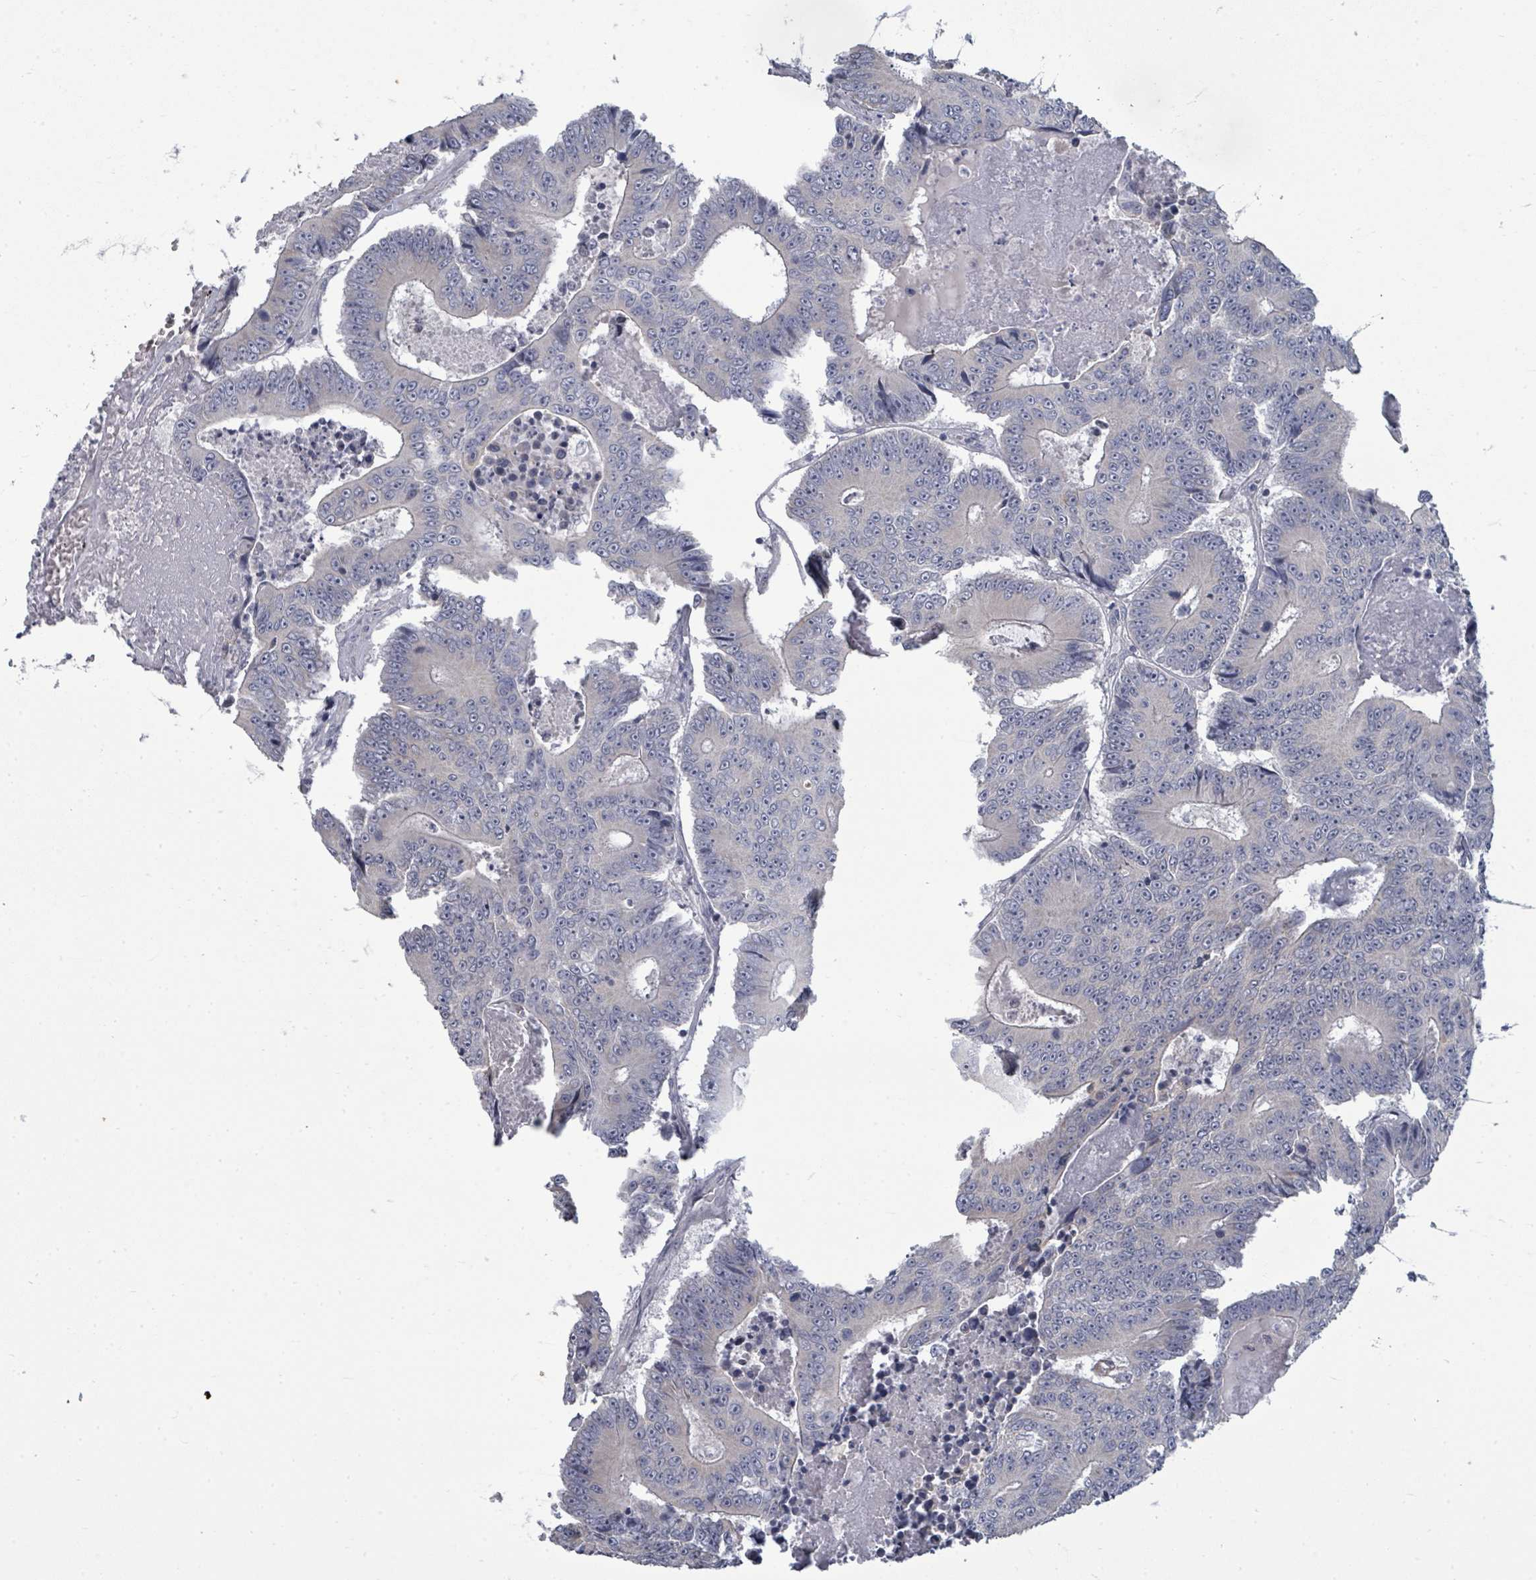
{"staining": {"intensity": "negative", "quantity": "none", "location": "none"}, "tissue": "colorectal cancer", "cell_type": "Tumor cells", "image_type": "cancer", "snomed": [{"axis": "morphology", "description": "Adenocarcinoma, NOS"}, {"axis": "topography", "description": "Colon"}], "caption": "This histopathology image is of colorectal adenocarcinoma stained with IHC to label a protein in brown with the nuclei are counter-stained blue. There is no positivity in tumor cells.", "gene": "ASB12", "patient": {"sex": "male", "age": 83}}